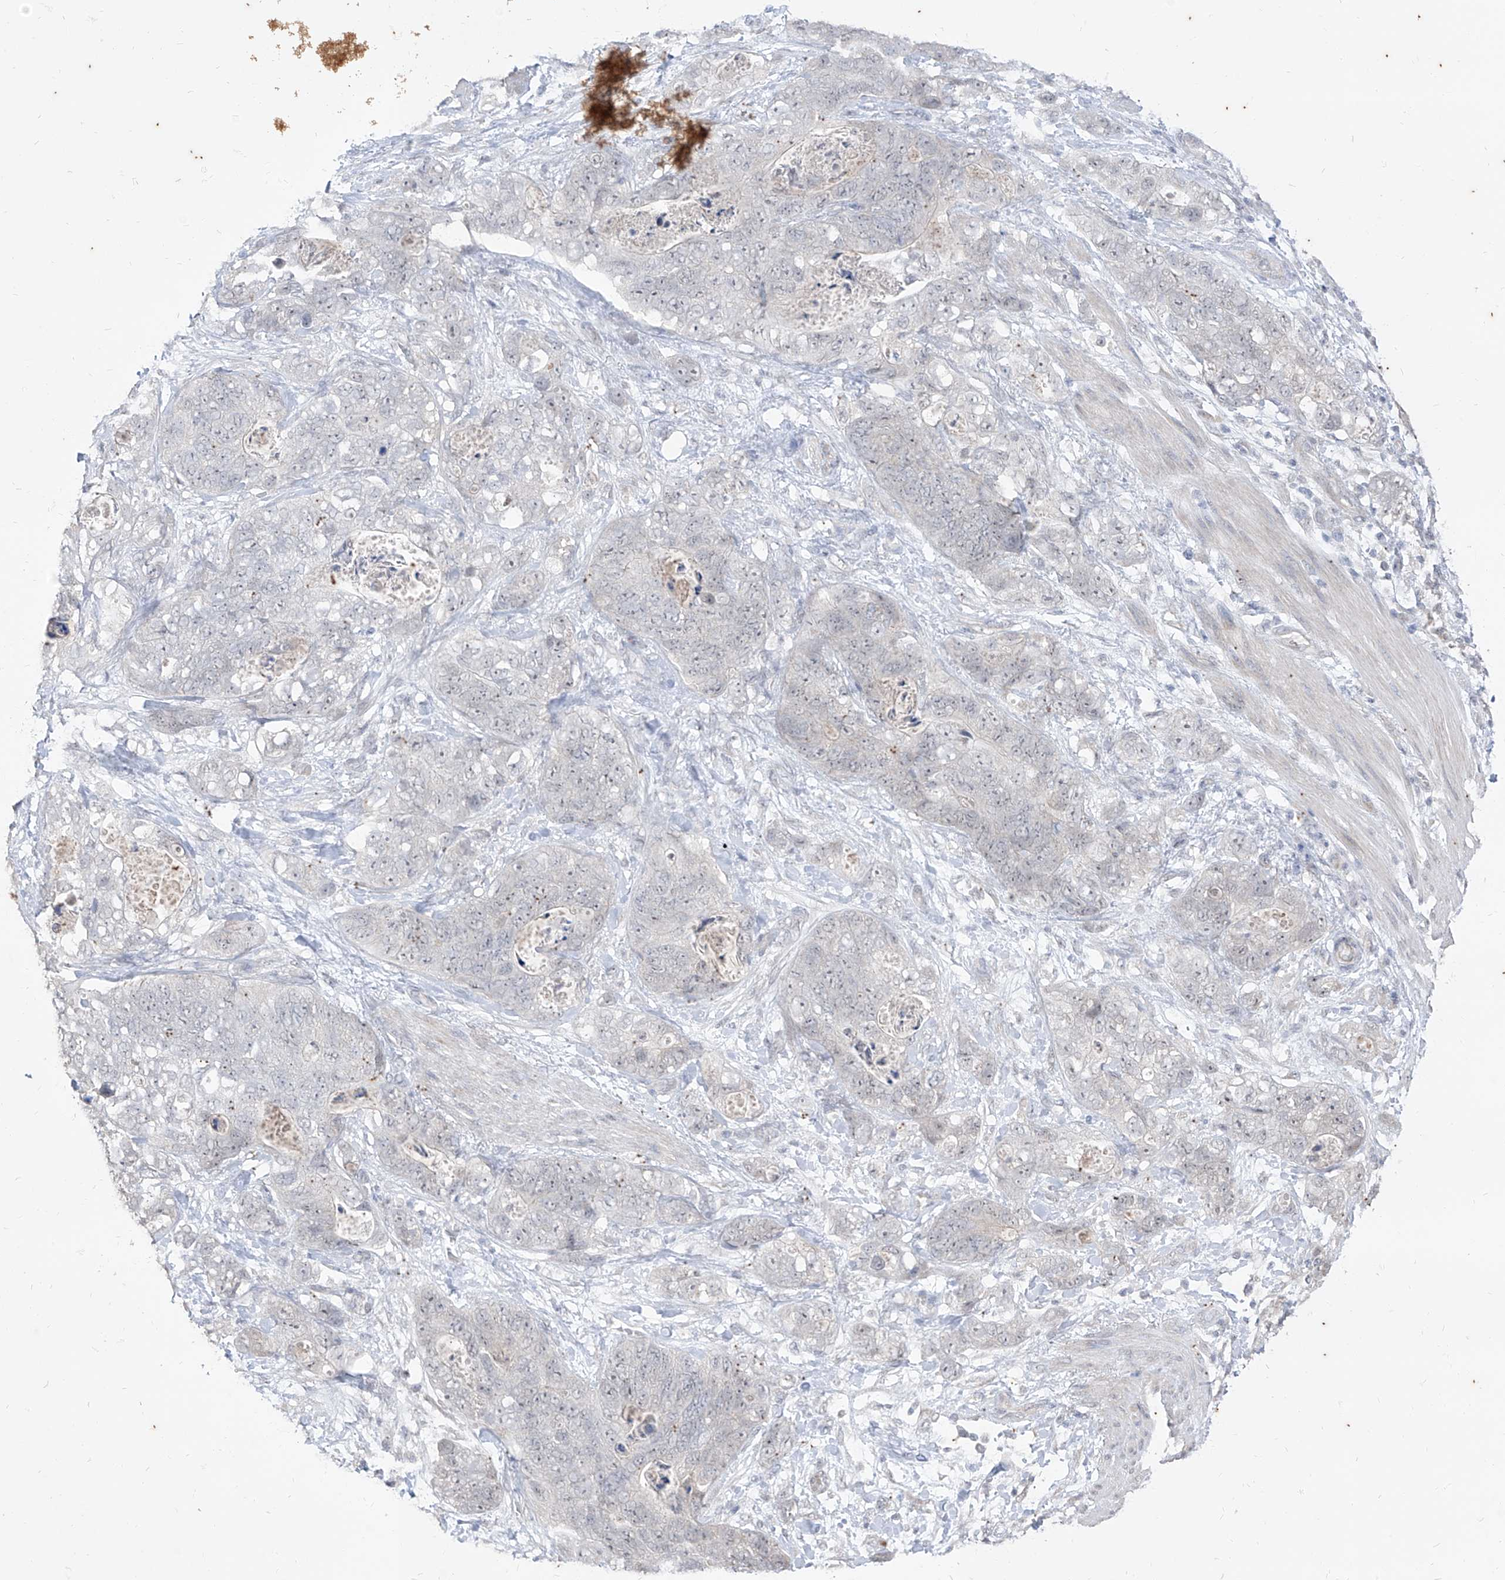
{"staining": {"intensity": "negative", "quantity": "none", "location": "none"}, "tissue": "stomach cancer", "cell_type": "Tumor cells", "image_type": "cancer", "snomed": [{"axis": "morphology", "description": "Normal tissue, NOS"}, {"axis": "morphology", "description": "Adenocarcinoma, NOS"}, {"axis": "topography", "description": "Stomach"}], "caption": "High power microscopy image of an immunohistochemistry (IHC) histopathology image of stomach adenocarcinoma, revealing no significant staining in tumor cells.", "gene": "PHF20L1", "patient": {"sex": "female", "age": 89}}